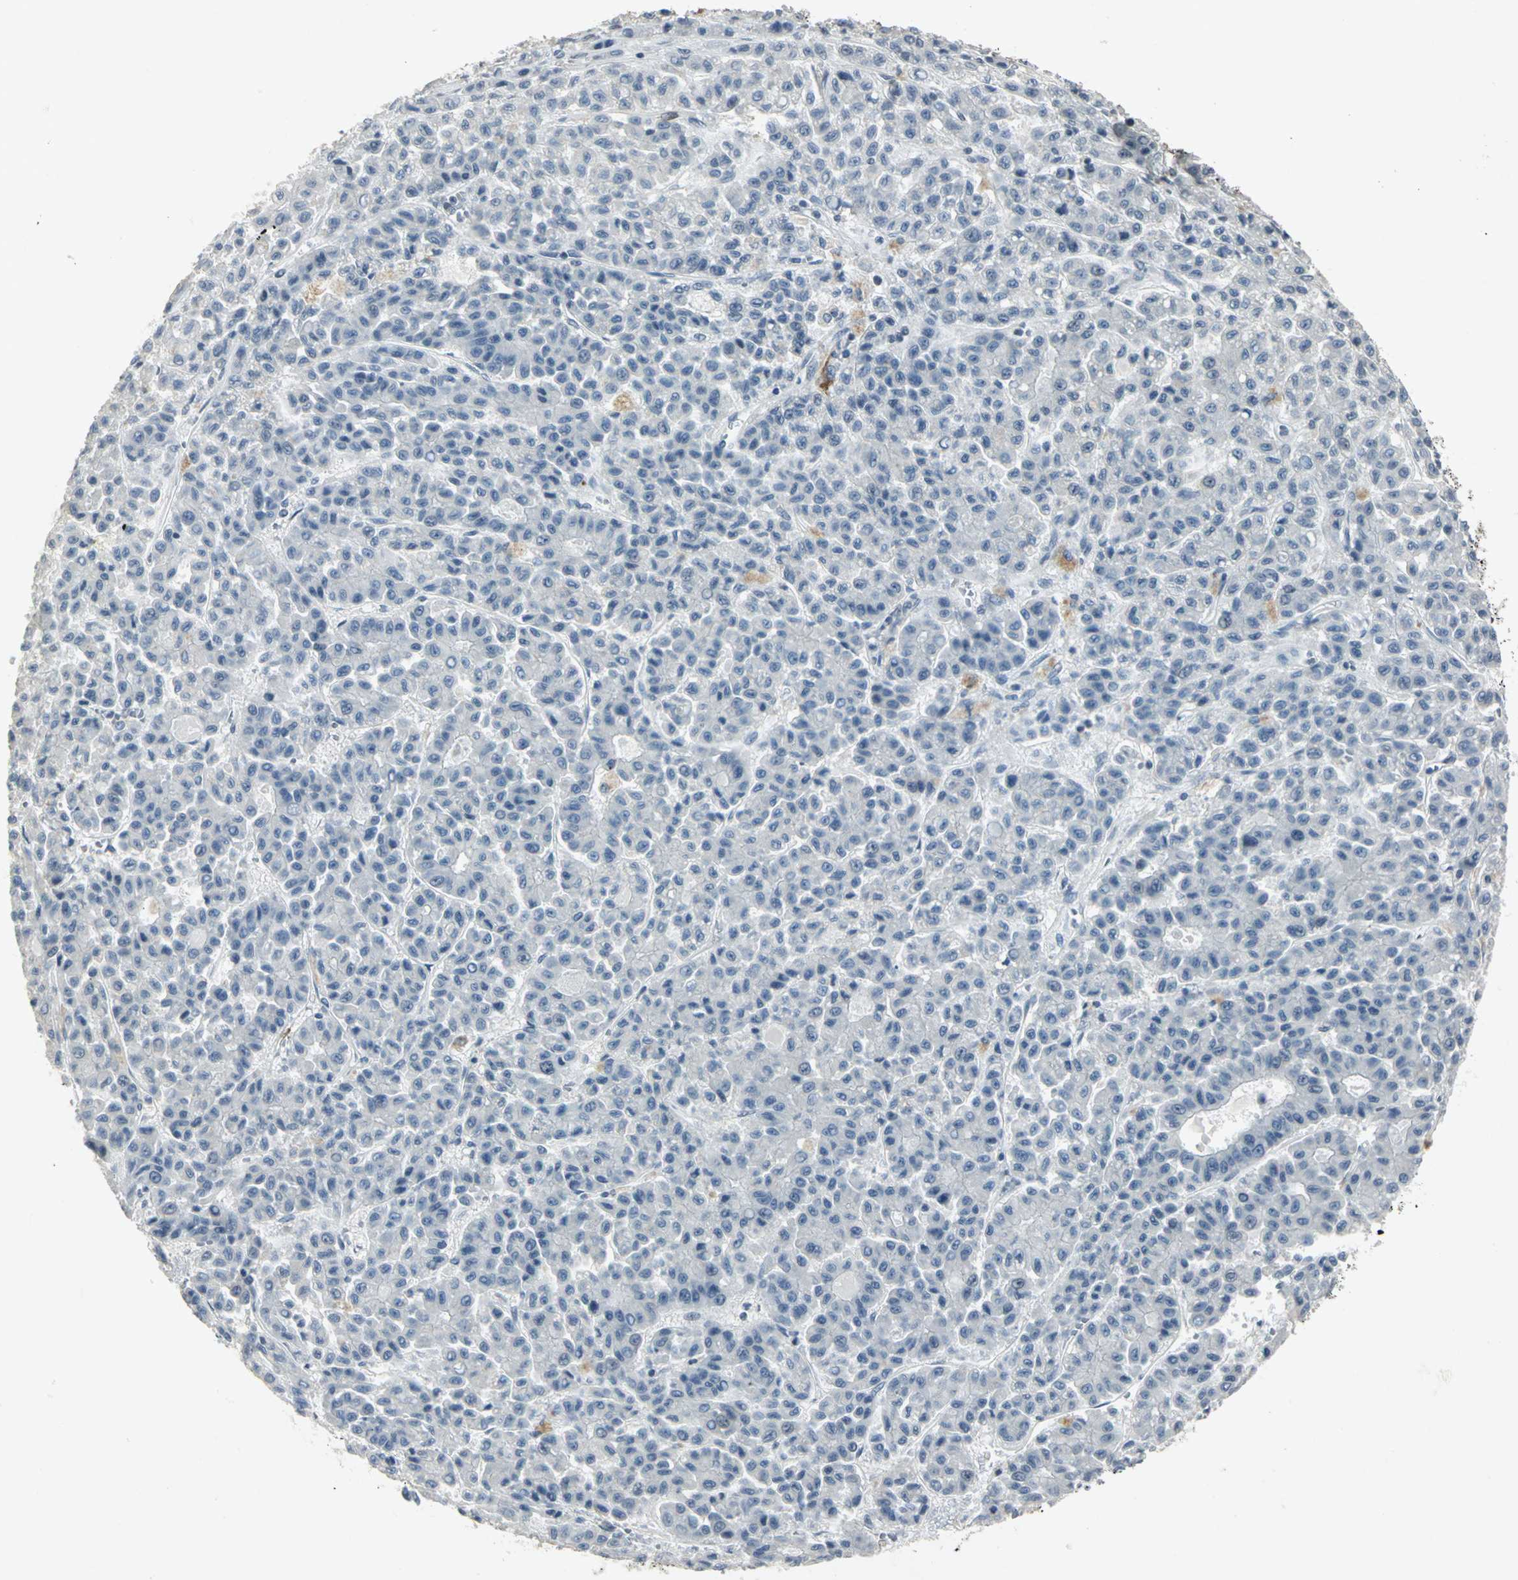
{"staining": {"intensity": "negative", "quantity": "none", "location": "none"}, "tissue": "liver cancer", "cell_type": "Tumor cells", "image_type": "cancer", "snomed": [{"axis": "morphology", "description": "Carcinoma, Hepatocellular, NOS"}, {"axis": "topography", "description": "Liver"}], "caption": "Immunohistochemical staining of liver hepatocellular carcinoma shows no significant expression in tumor cells.", "gene": "CBX3", "patient": {"sex": "male", "age": 70}}